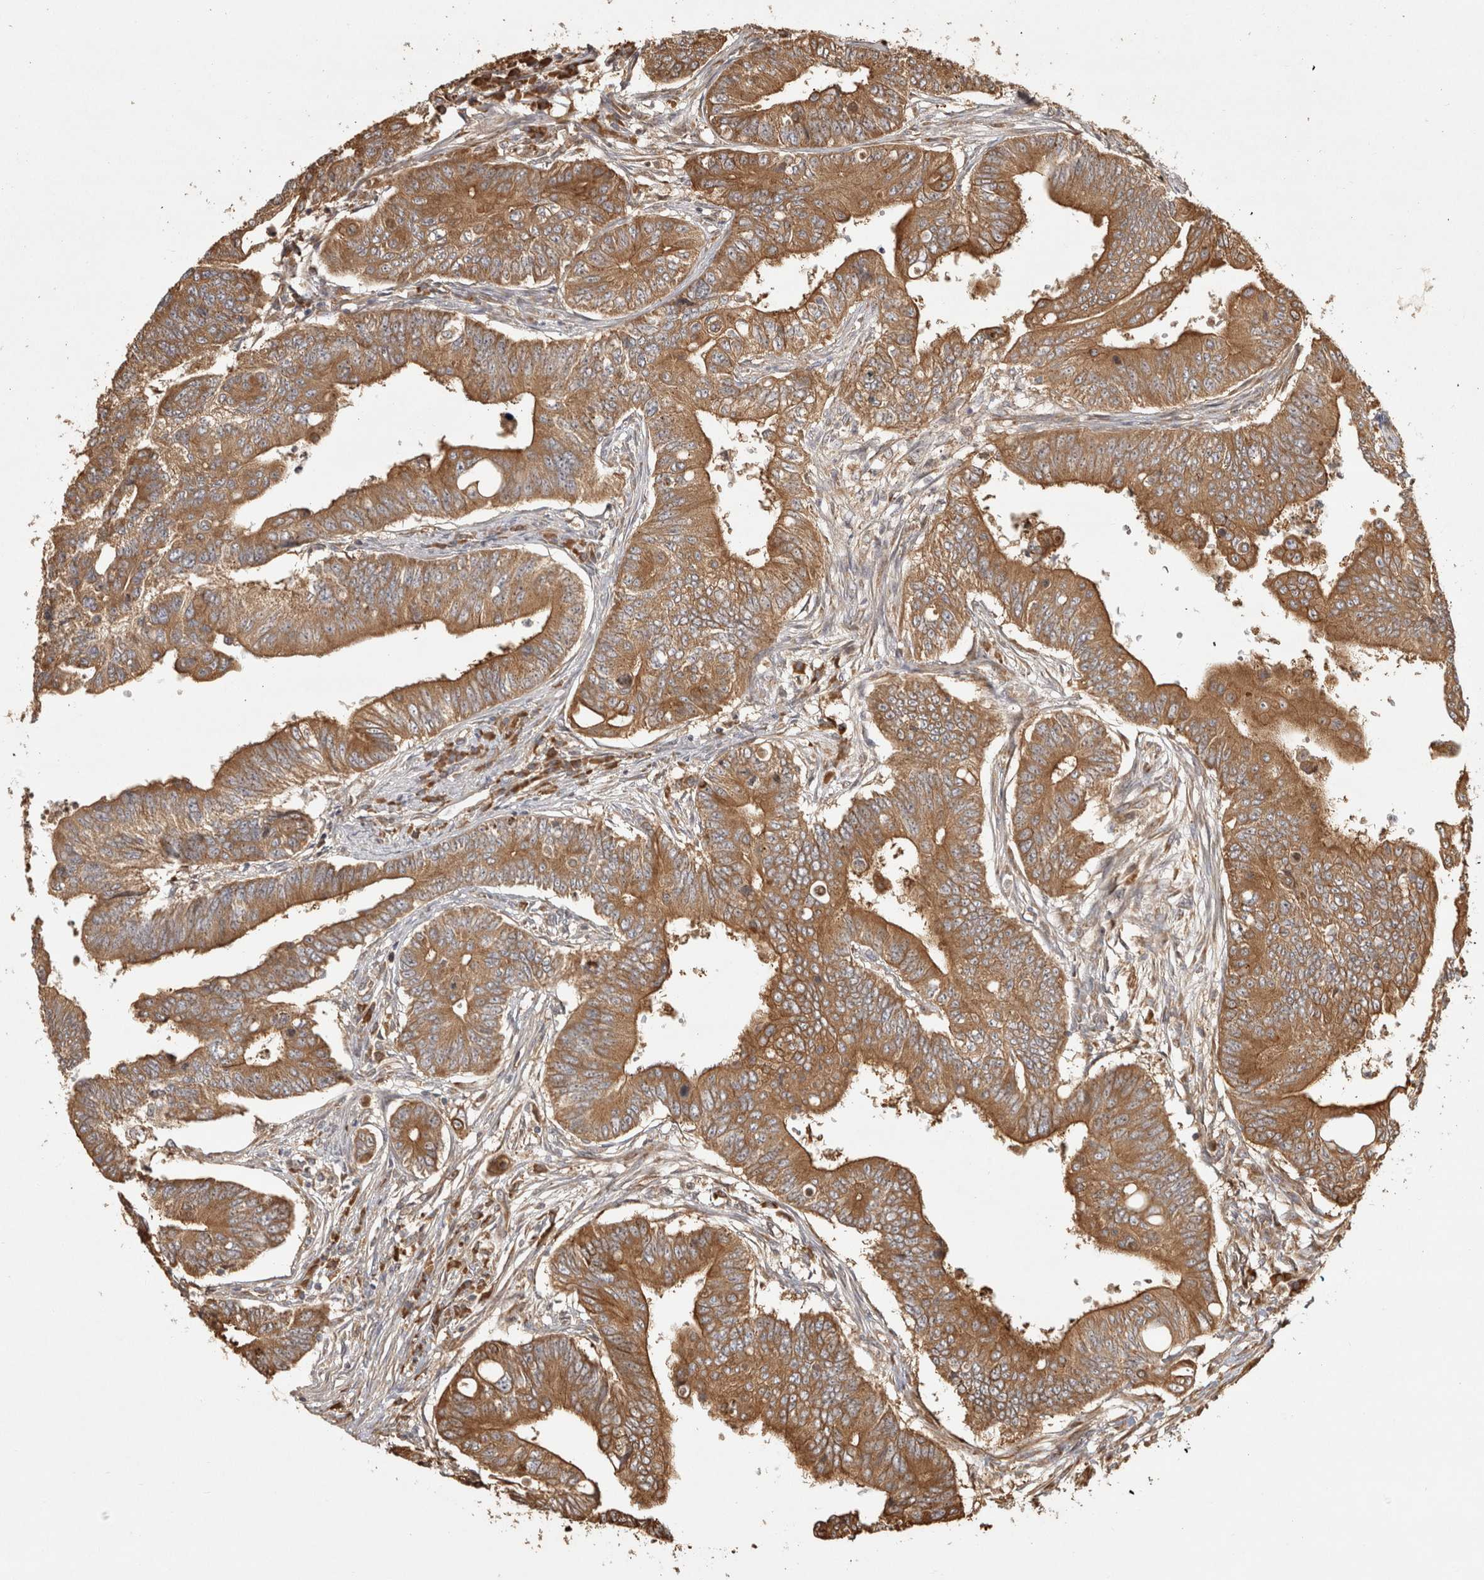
{"staining": {"intensity": "moderate", "quantity": ">75%", "location": "cytoplasmic/membranous"}, "tissue": "colorectal cancer", "cell_type": "Tumor cells", "image_type": "cancer", "snomed": [{"axis": "morphology", "description": "Adenoma, NOS"}, {"axis": "morphology", "description": "Adenocarcinoma, NOS"}, {"axis": "topography", "description": "Colon"}], "caption": "A high-resolution micrograph shows IHC staining of adenocarcinoma (colorectal), which displays moderate cytoplasmic/membranous positivity in about >75% of tumor cells. The protein of interest is shown in brown color, while the nuclei are stained blue.", "gene": "CAMSAP2", "patient": {"sex": "male", "age": 79}}